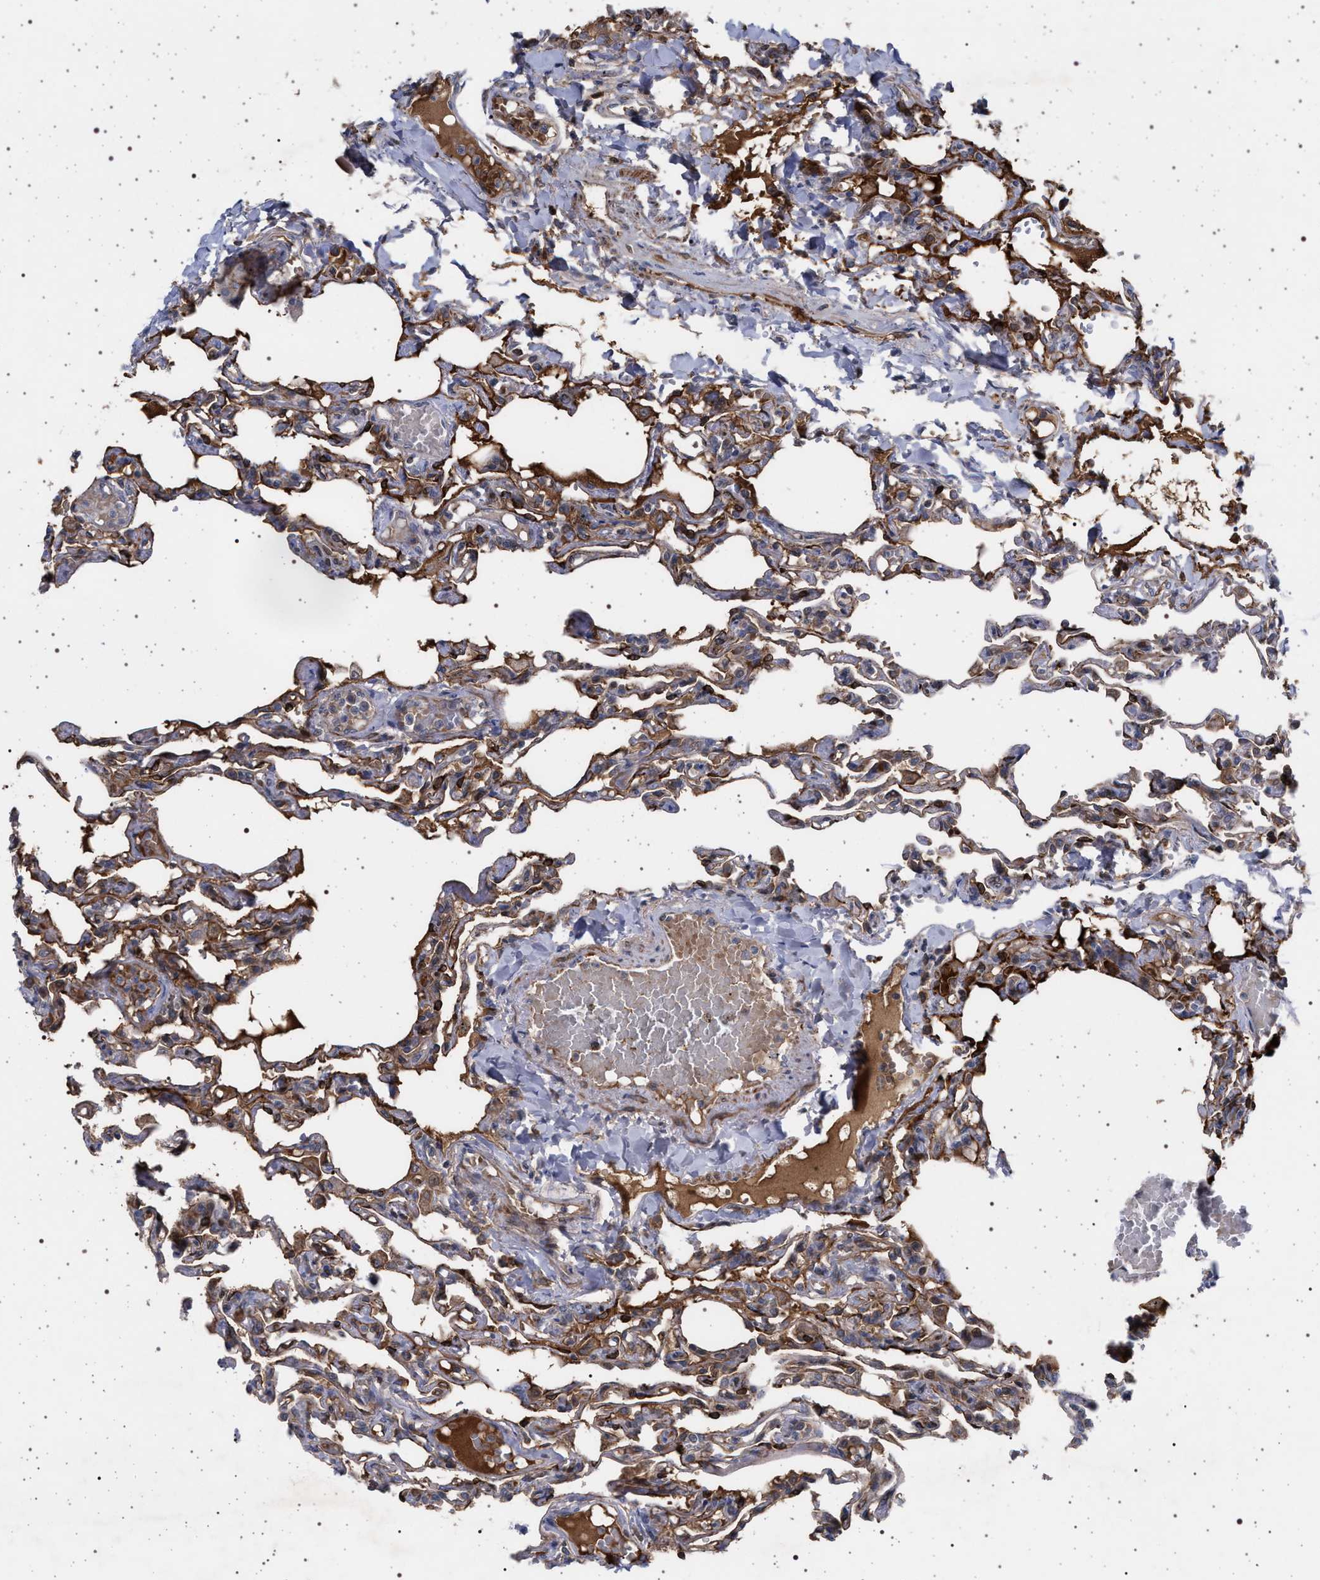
{"staining": {"intensity": "moderate", "quantity": "25%-75%", "location": "cytoplasmic/membranous"}, "tissue": "lung", "cell_type": "Alveolar cells", "image_type": "normal", "snomed": [{"axis": "morphology", "description": "Normal tissue, NOS"}, {"axis": "topography", "description": "Lung"}], "caption": "About 25%-75% of alveolar cells in benign human lung display moderate cytoplasmic/membranous protein expression as visualized by brown immunohistochemical staining.", "gene": "RBM48", "patient": {"sex": "male", "age": 21}}